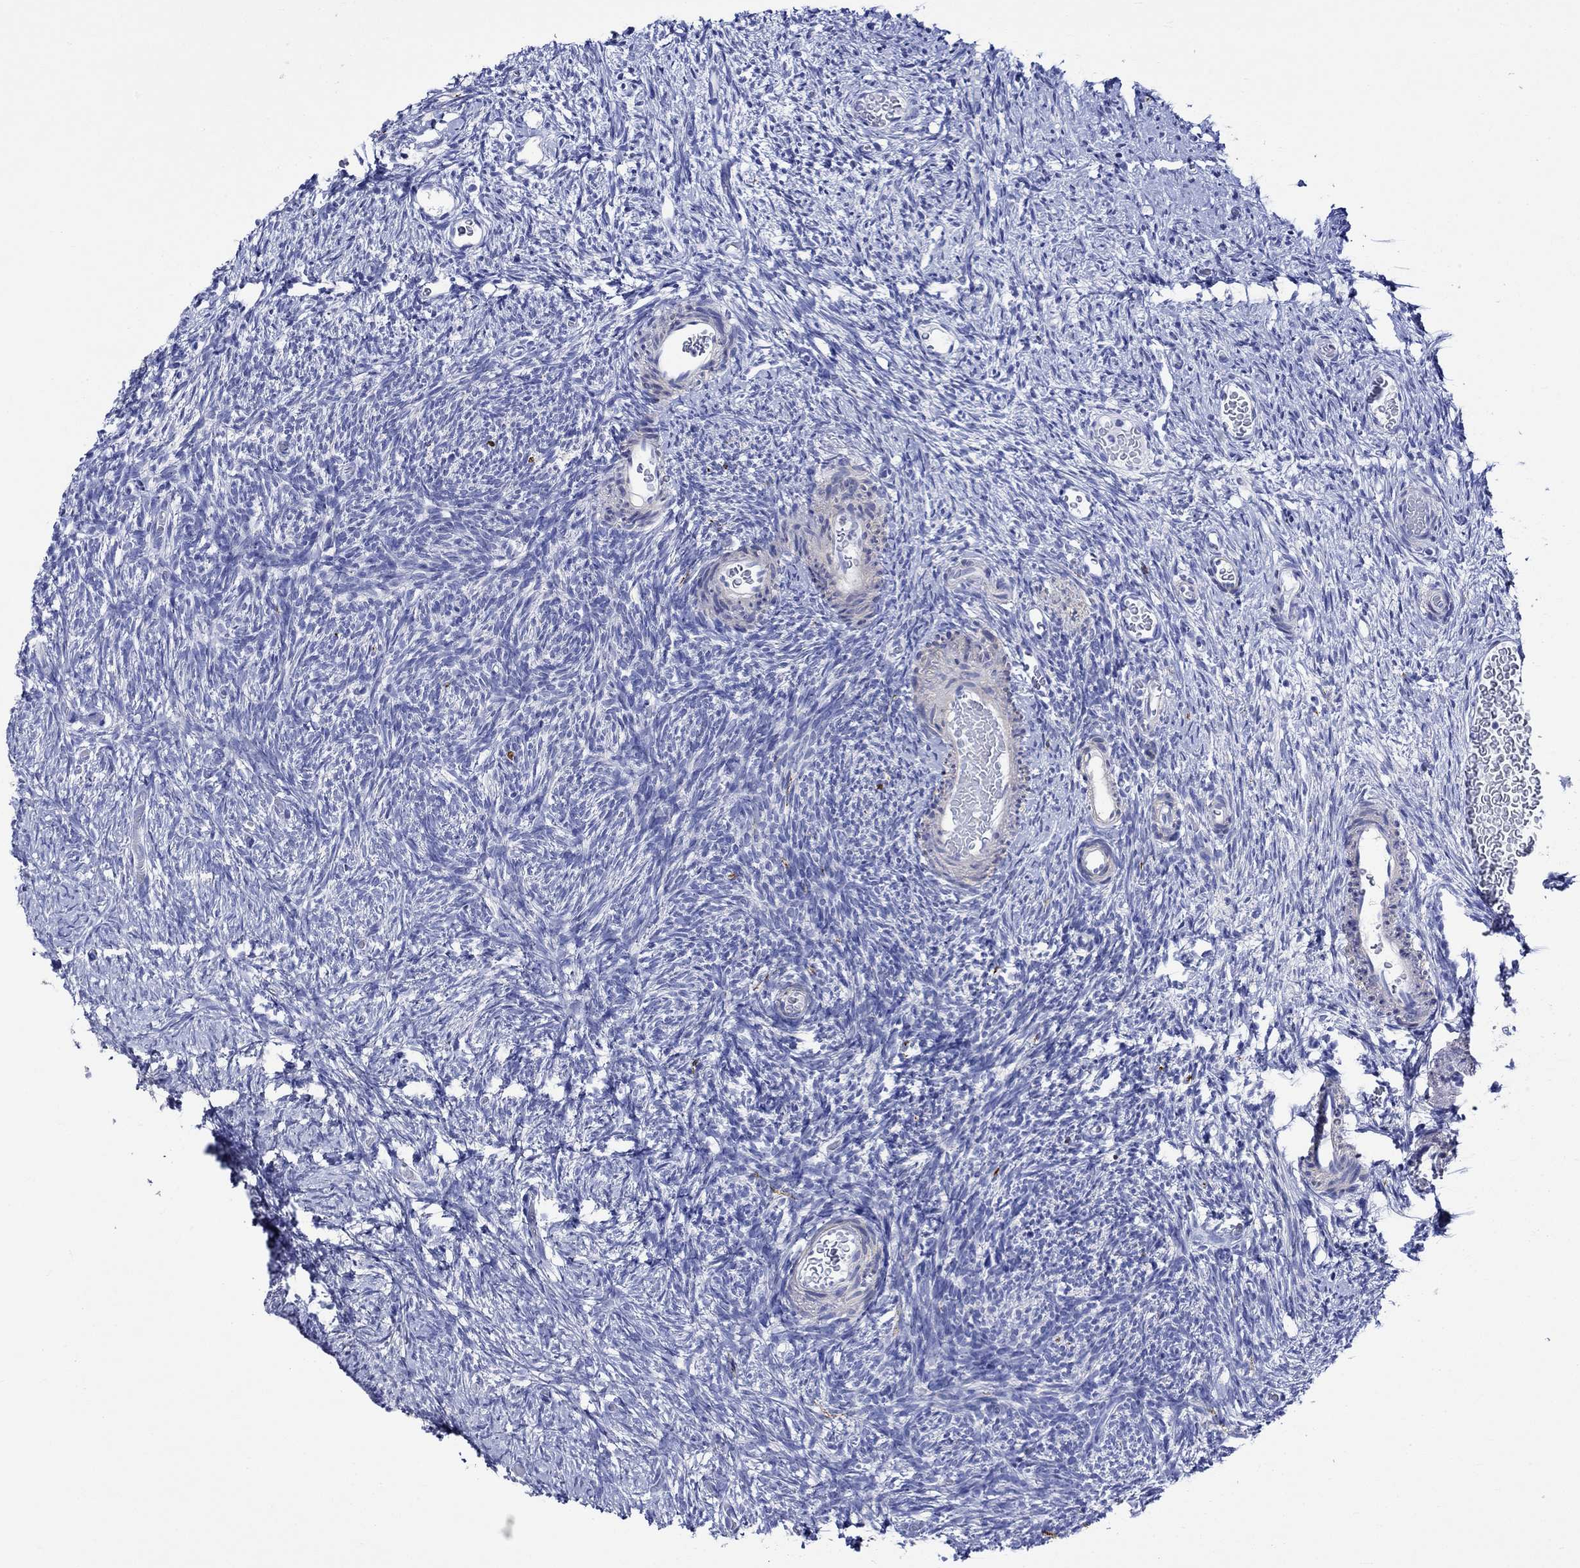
{"staining": {"intensity": "negative", "quantity": "none", "location": "none"}, "tissue": "ovary", "cell_type": "Follicle cells", "image_type": "normal", "snomed": [{"axis": "morphology", "description": "Normal tissue, NOS"}, {"axis": "topography", "description": "Ovary"}], "caption": "Immunohistochemistry histopathology image of benign ovary: human ovary stained with DAB shows no significant protein expression in follicle cells.", "gene": "CRYAB", "patient": {"sex": "female", "age": 39}}